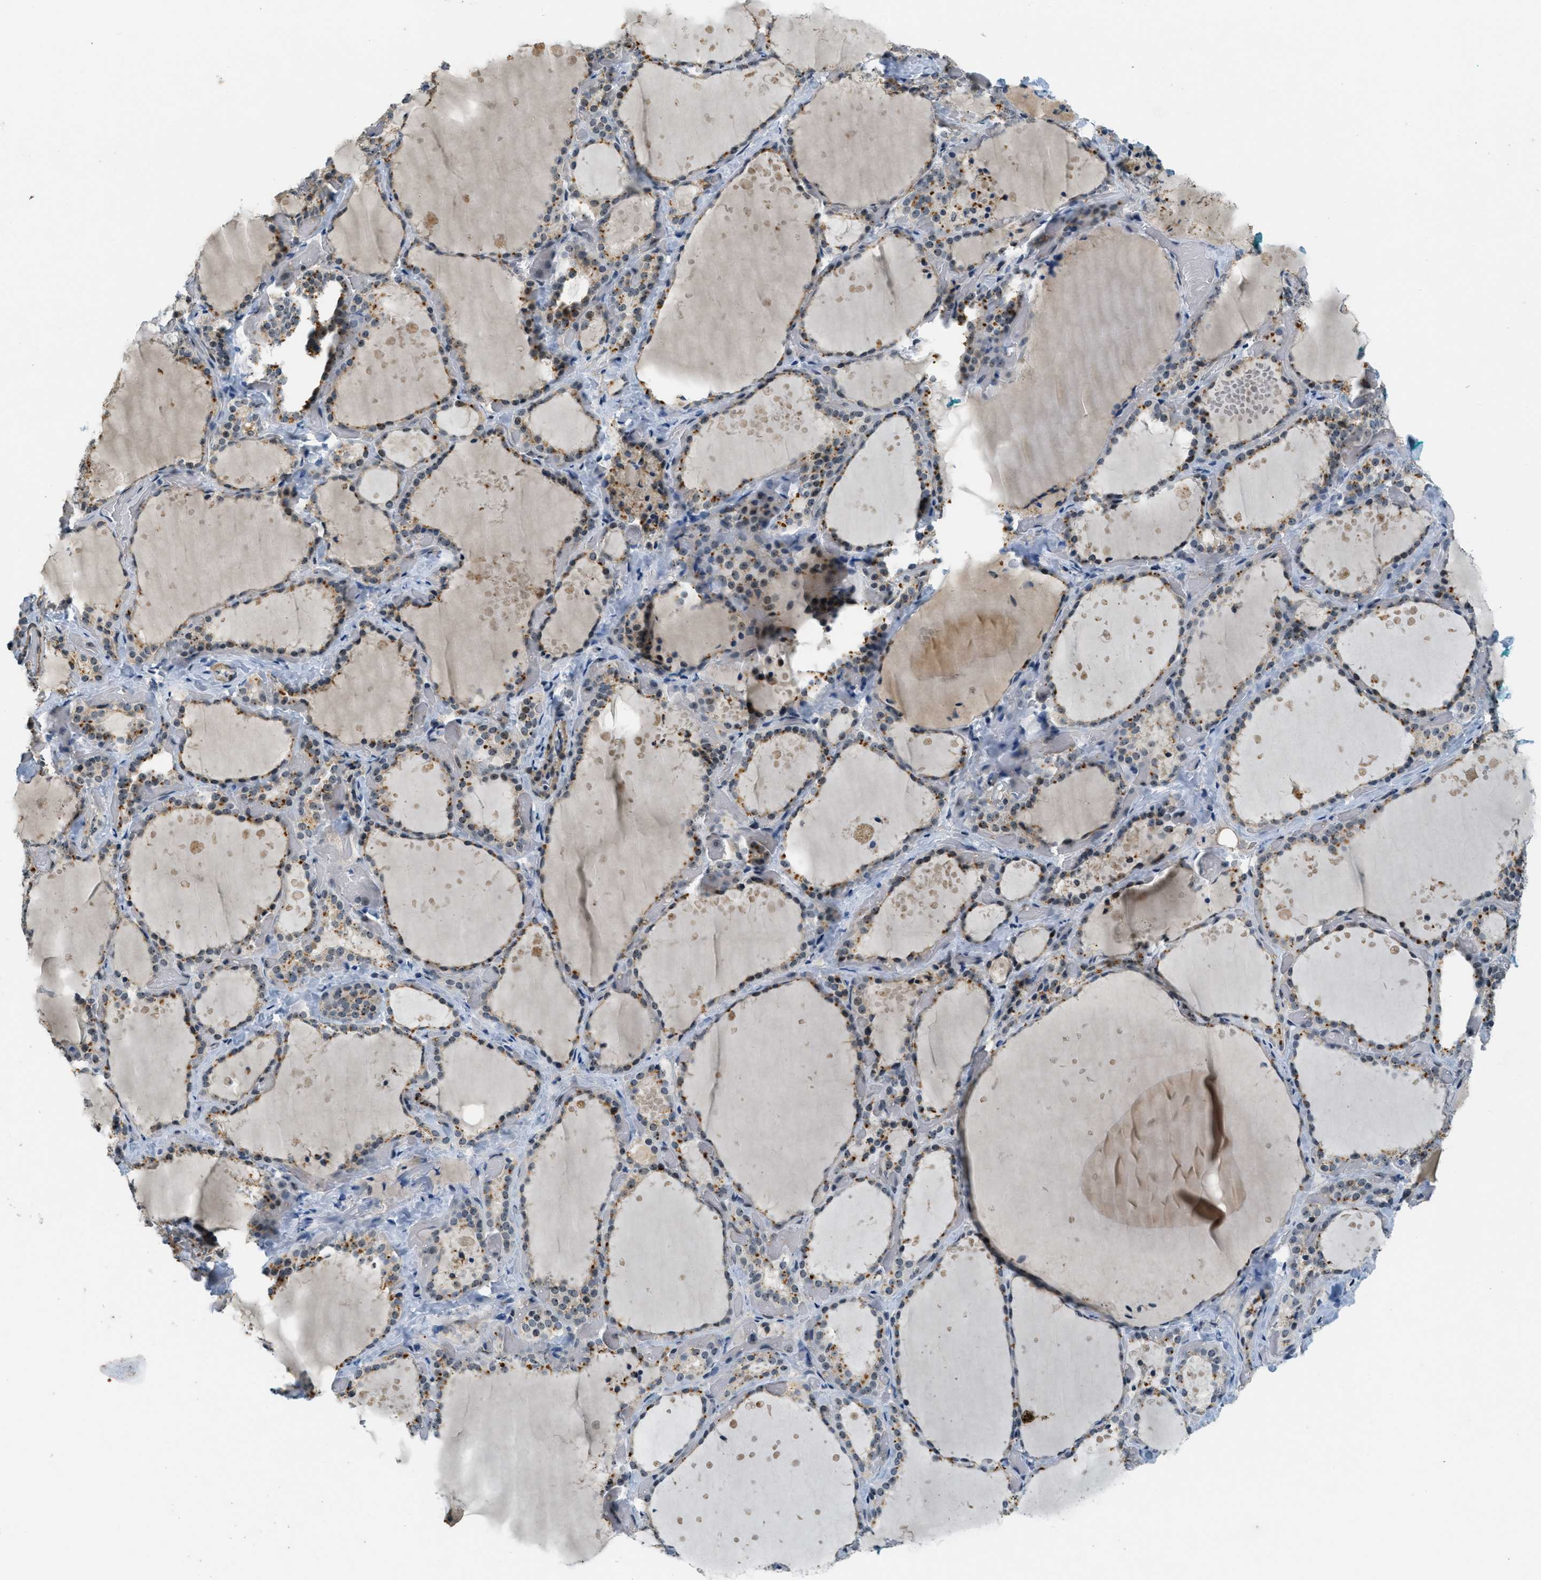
{"staining": {"intensity": "moderate", "quantity": "<25%", "location": "cytoplasmic/membranous"}, "tissue": "thyroid gland", "cell_type": "Glandular cells", "image_type": "normal", "snomed": [{"axis": "morphology", "description": "Normal tissue, NOS"}, {"axis": "topography", "description": "Thyroid gland"}], "caption": "The immunohistochemical stain shows moderate cytoplasmic/membranous expression in glandular cells of unremarkable thyroid gland.", "gene": "DDX47", "patient": {"sex": "female", "age": 44}}